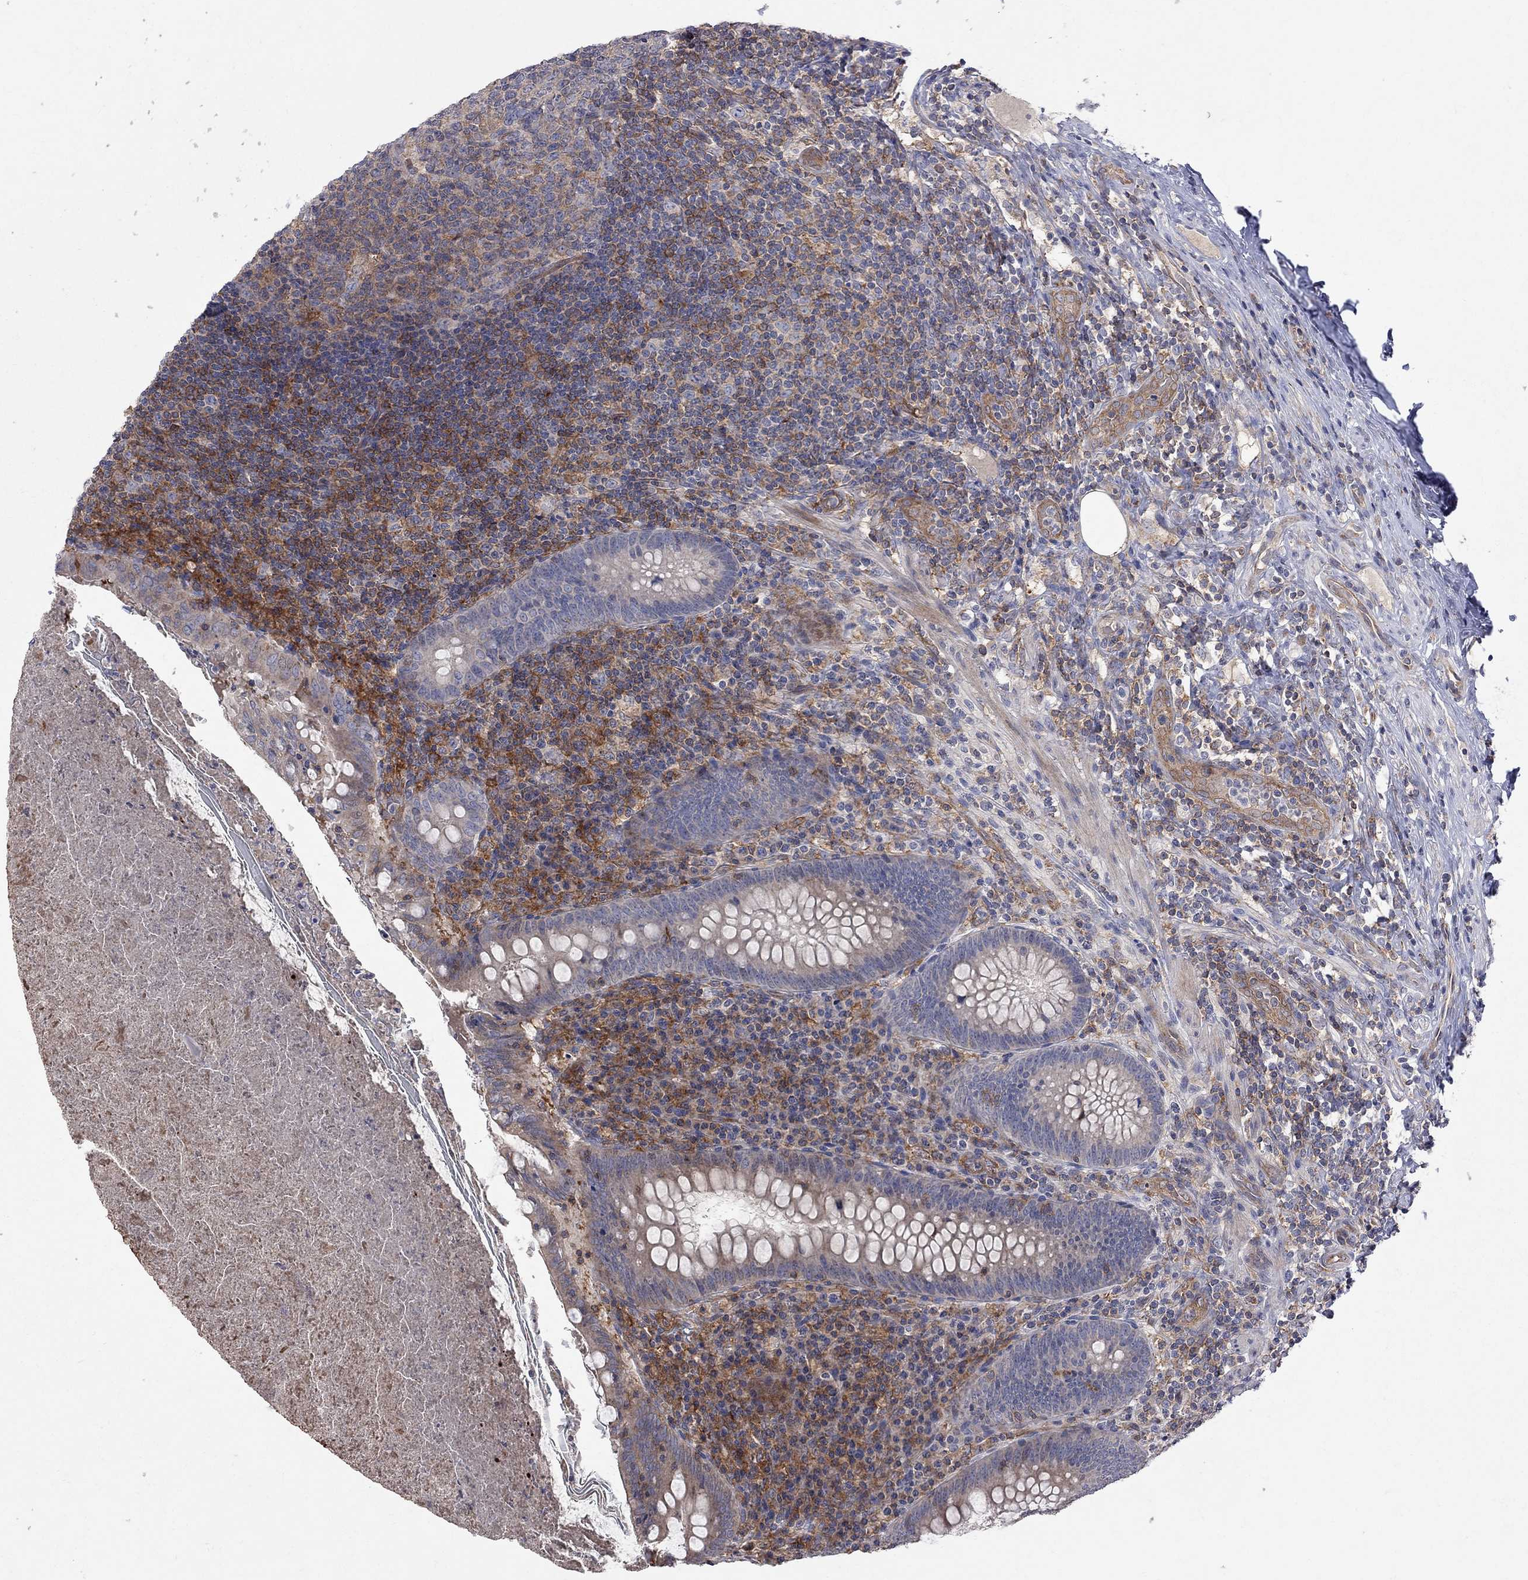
{"staining": {"intensity": "negative", "quantity": "none", "location": "none"}, "tissue": "appendix", "cell_type": "Glandular cells", "image_type": "normal", "snomed": [{"axis": "morphology", "description": "Normal tissue, NOS"}, {"axis": "topography", "description": "Appendix"}], "caption": "The image reveals no staining of glandular cells in unremarkable appendix.", "gene": "ABI3", "patient": {"sex": "male", "age": 47}}